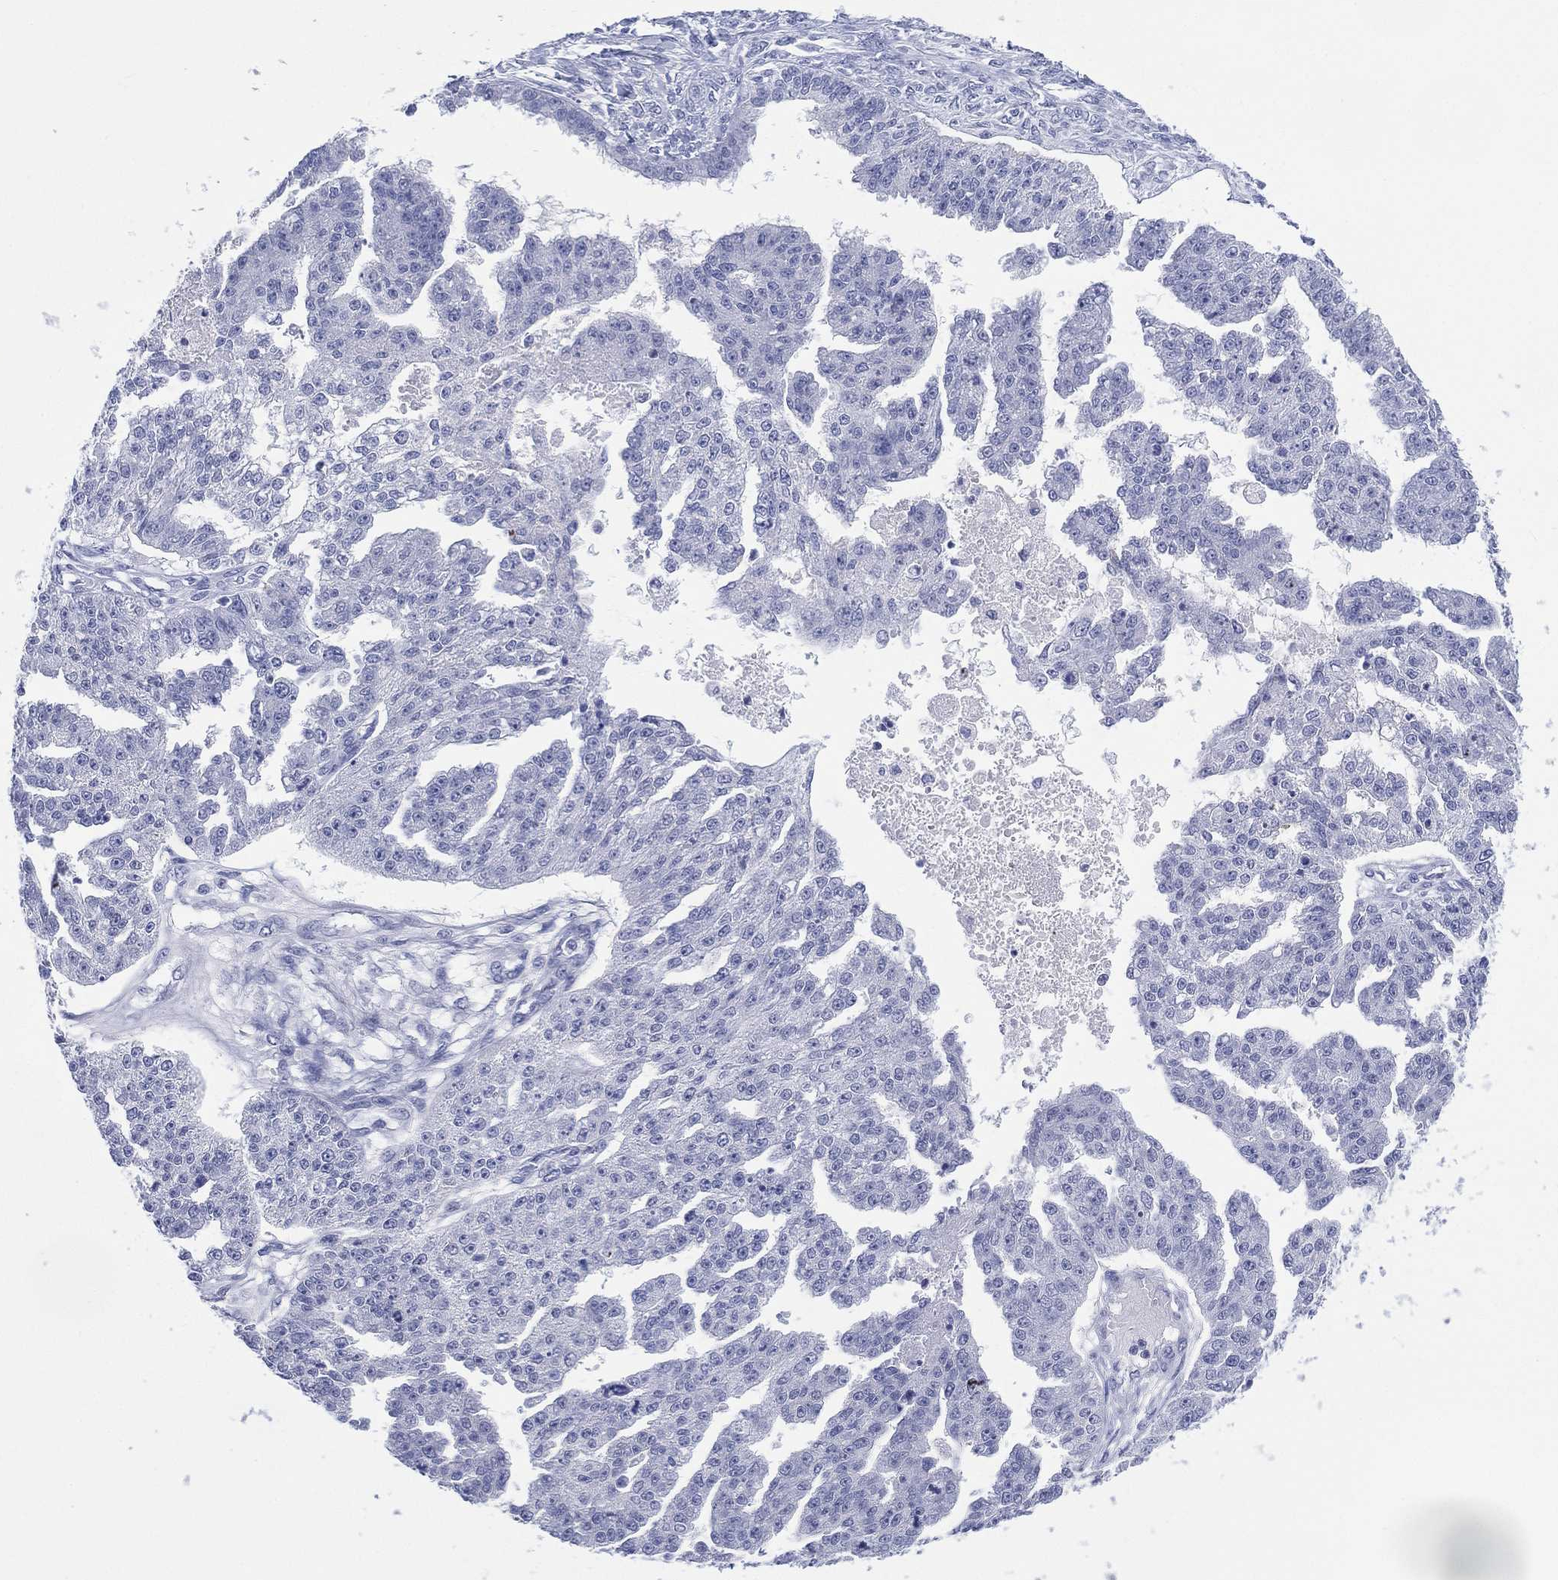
{"staining": {"intensity": "negative", "quantity": "none", "location": "none"}, "tissue": "ovarian cancer", "cell_type": "Tumor cells", "image_type": "cancer", "snomed": [{"axis": "morphology", "description": "Cystadenocarcinoma, serous, NOS"}, {"axis": "topography", "description": "Ovary"}], "caption": "Immunohistochemical staining of human ovarian cancer displays no significant expression in tumor cells.", "gene": "DSG1", "patient": {"sex": "female", "age": 58}}